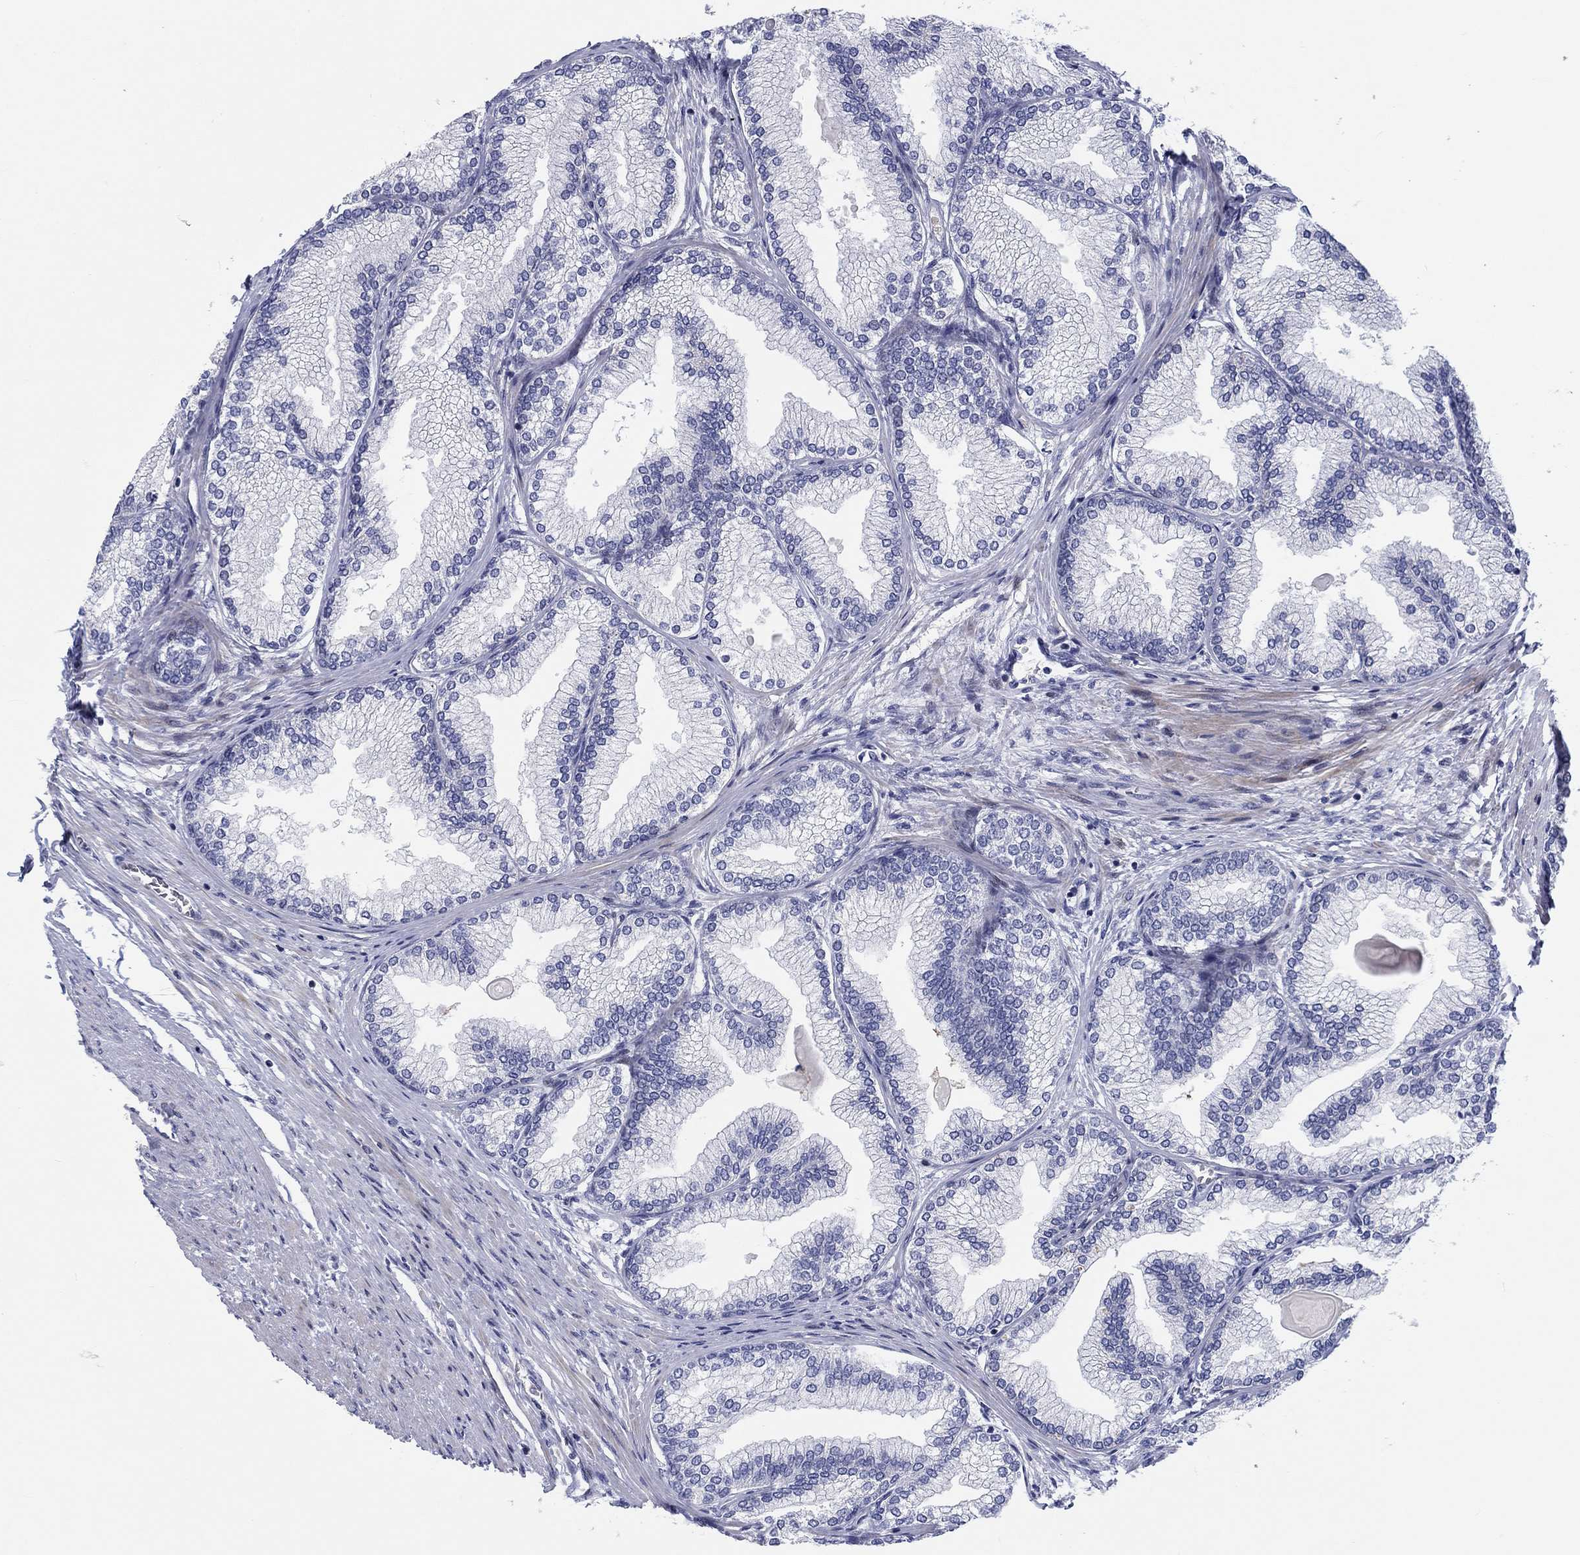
{"staining": {"intensity": "negative", "quantity": "none", "location": "none"}, "tissue": "prostate", "cell_type": "Glandular cells", "image_type": "normal", "snomed": [{"axis": "morphology", "description": "Normal tissue, NOS"}, {"axis": "topography", "description": "Prostate"}], "caption": "Immunohistochemistry micrograph of normal prostate: prostate stained with DAB exhibits no significant protein positivity in glandular cells.", "gene": "ARHGAP36", "patient": {"sex": "male", "age": 72}}